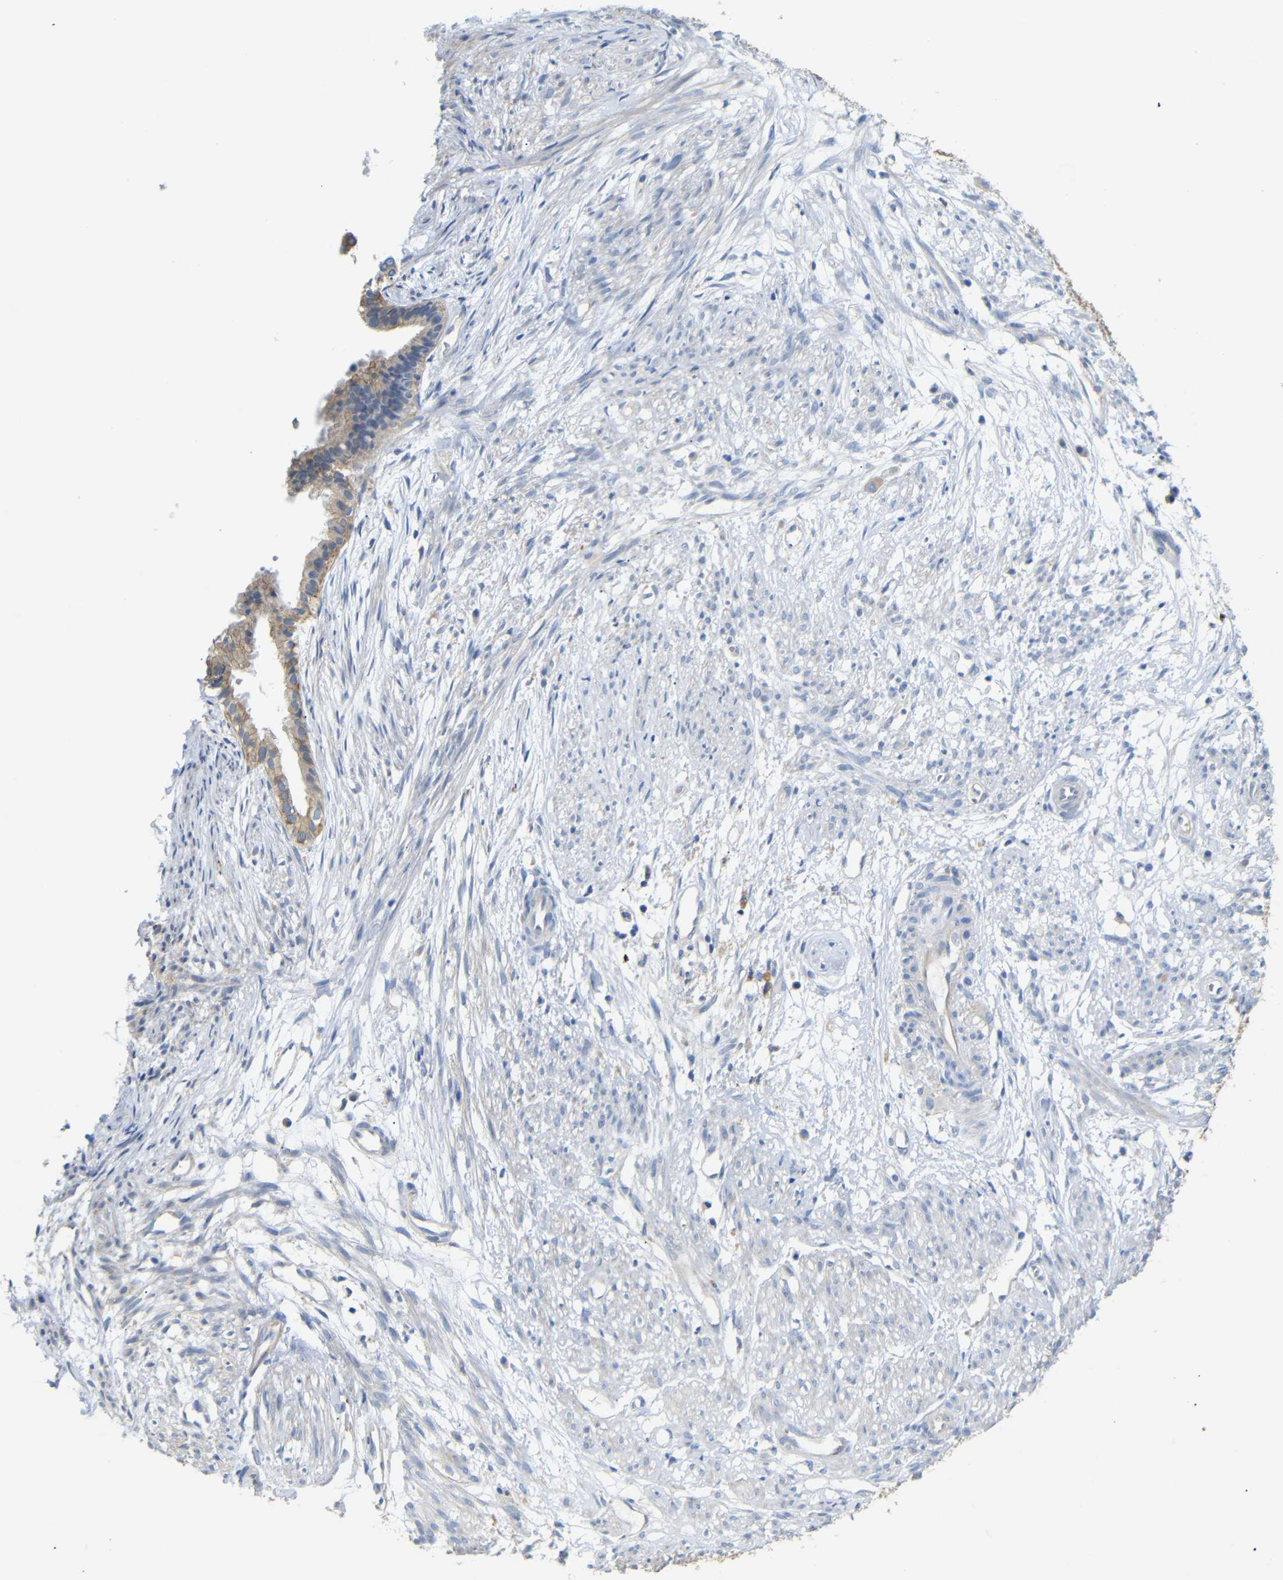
{"staining": {"intensity": "weak", "quantity": ">75%", "location": "cytoplasmic/membranous"}, "tissue": "cervical cancer", "cell_type": "Tumor cells", "image_type": "cancer", "snomed": [{"axis": "morphology", "description": "Normal tissue, NOS"}, {"axis": "morphology", "description": "Adenocarcinoma, NOS"}, {"axis": "topography", "description": "Cervix"}, {"axis": "topography", "description": "Endometrium"}], "caption": "Immunohistochemical staining of cervical cancer shows weak cytoplasmic/membranous protein expression in about >75% of tumor cells.", "gene": "ALOX15", "patient": {"sex": "female", "age": 86}}